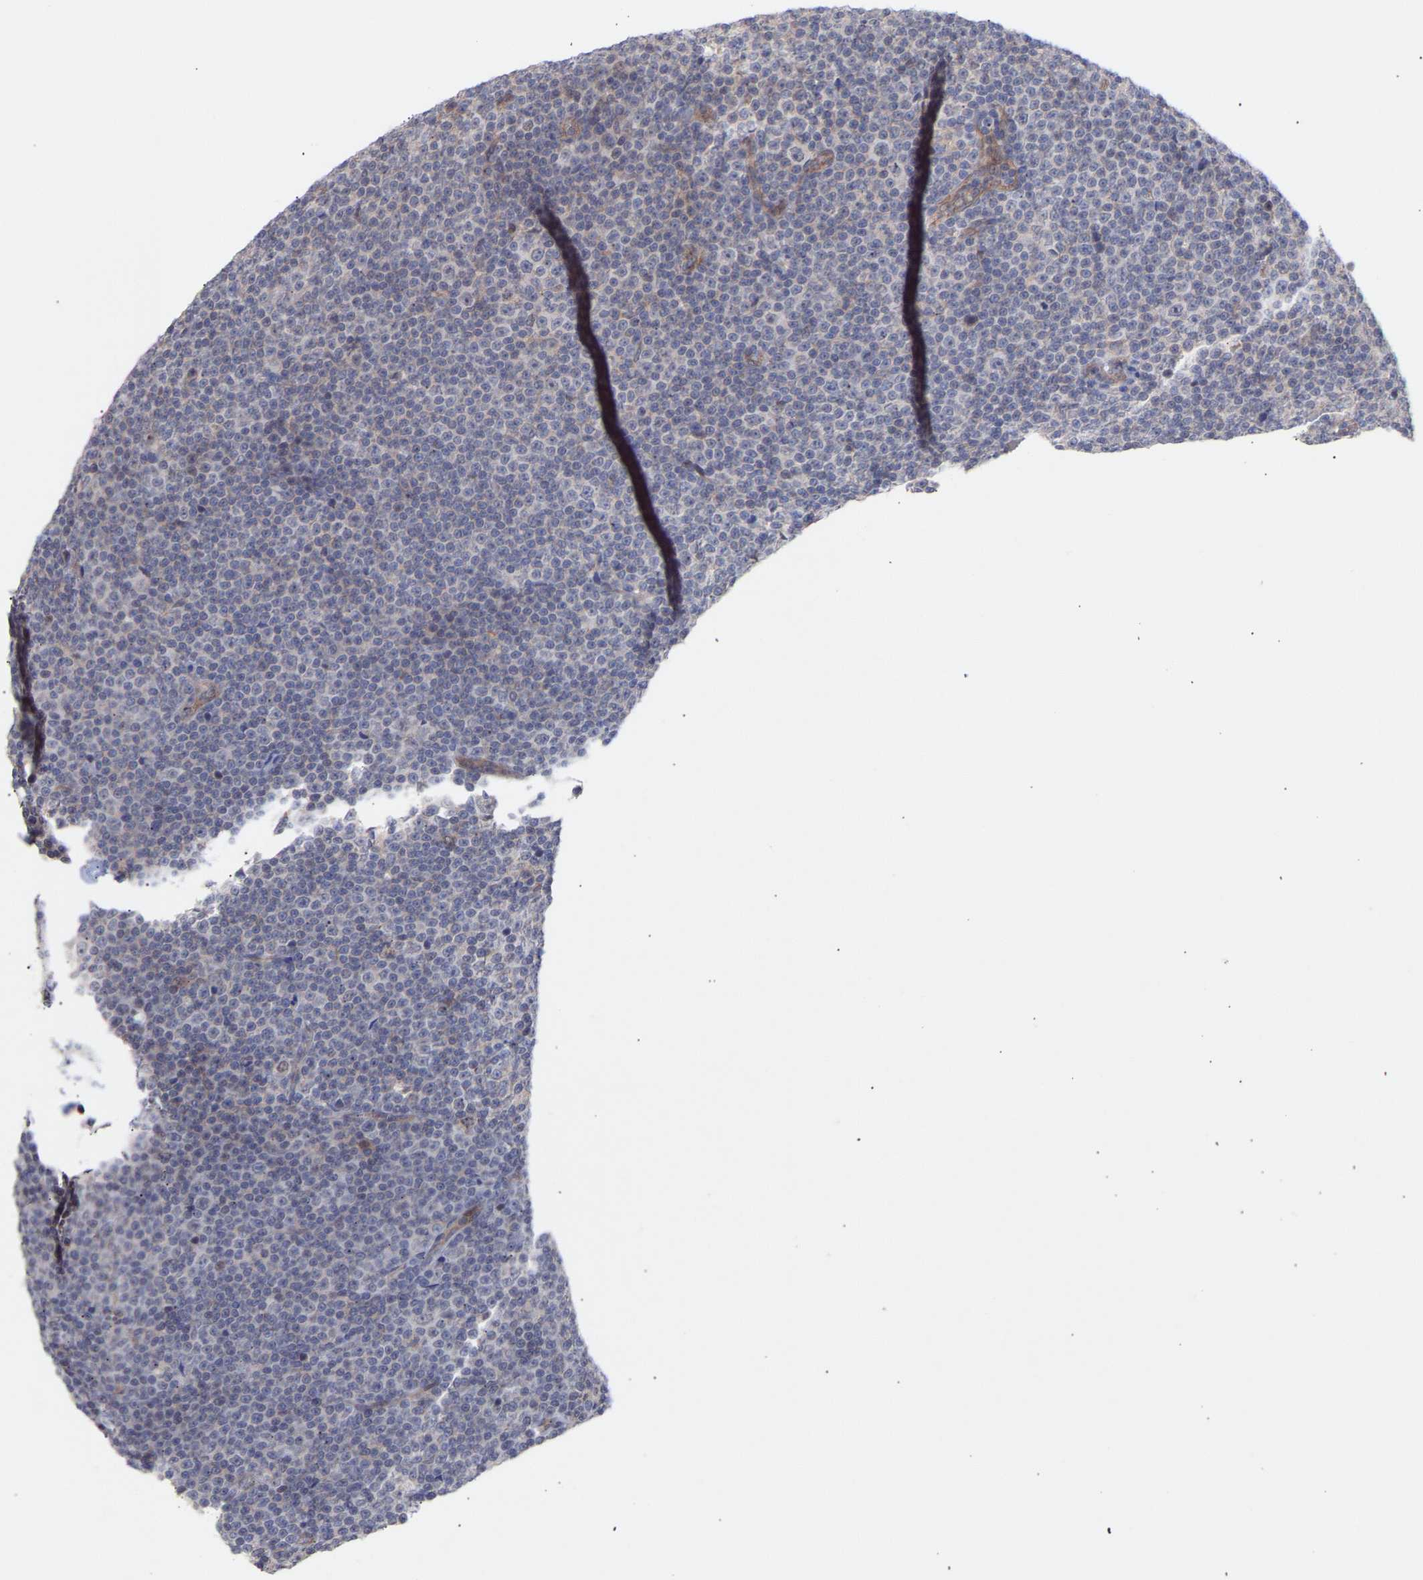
{"staining": {"intensity": "negative", "quantity": "none", "location": "none"}, "tissue": "lymphoma", "cell_type": "Tumor cells", "image_type": "cancer", "snomed": [{"axis": "morphology", "description": "Malignant lymphoma, non-Hodgkin's type, Low grade"}, {"axis": "topography", "description": "Lymph node"}], "caption": "DAB immunohistochemical staining of human malignant lymphoma, non-Hodgkin's type (low-grade) exhibits no significant expression in tumor cells.", "gene": "PDLIM5", "patient": {"sex": "female", "age": 67}}